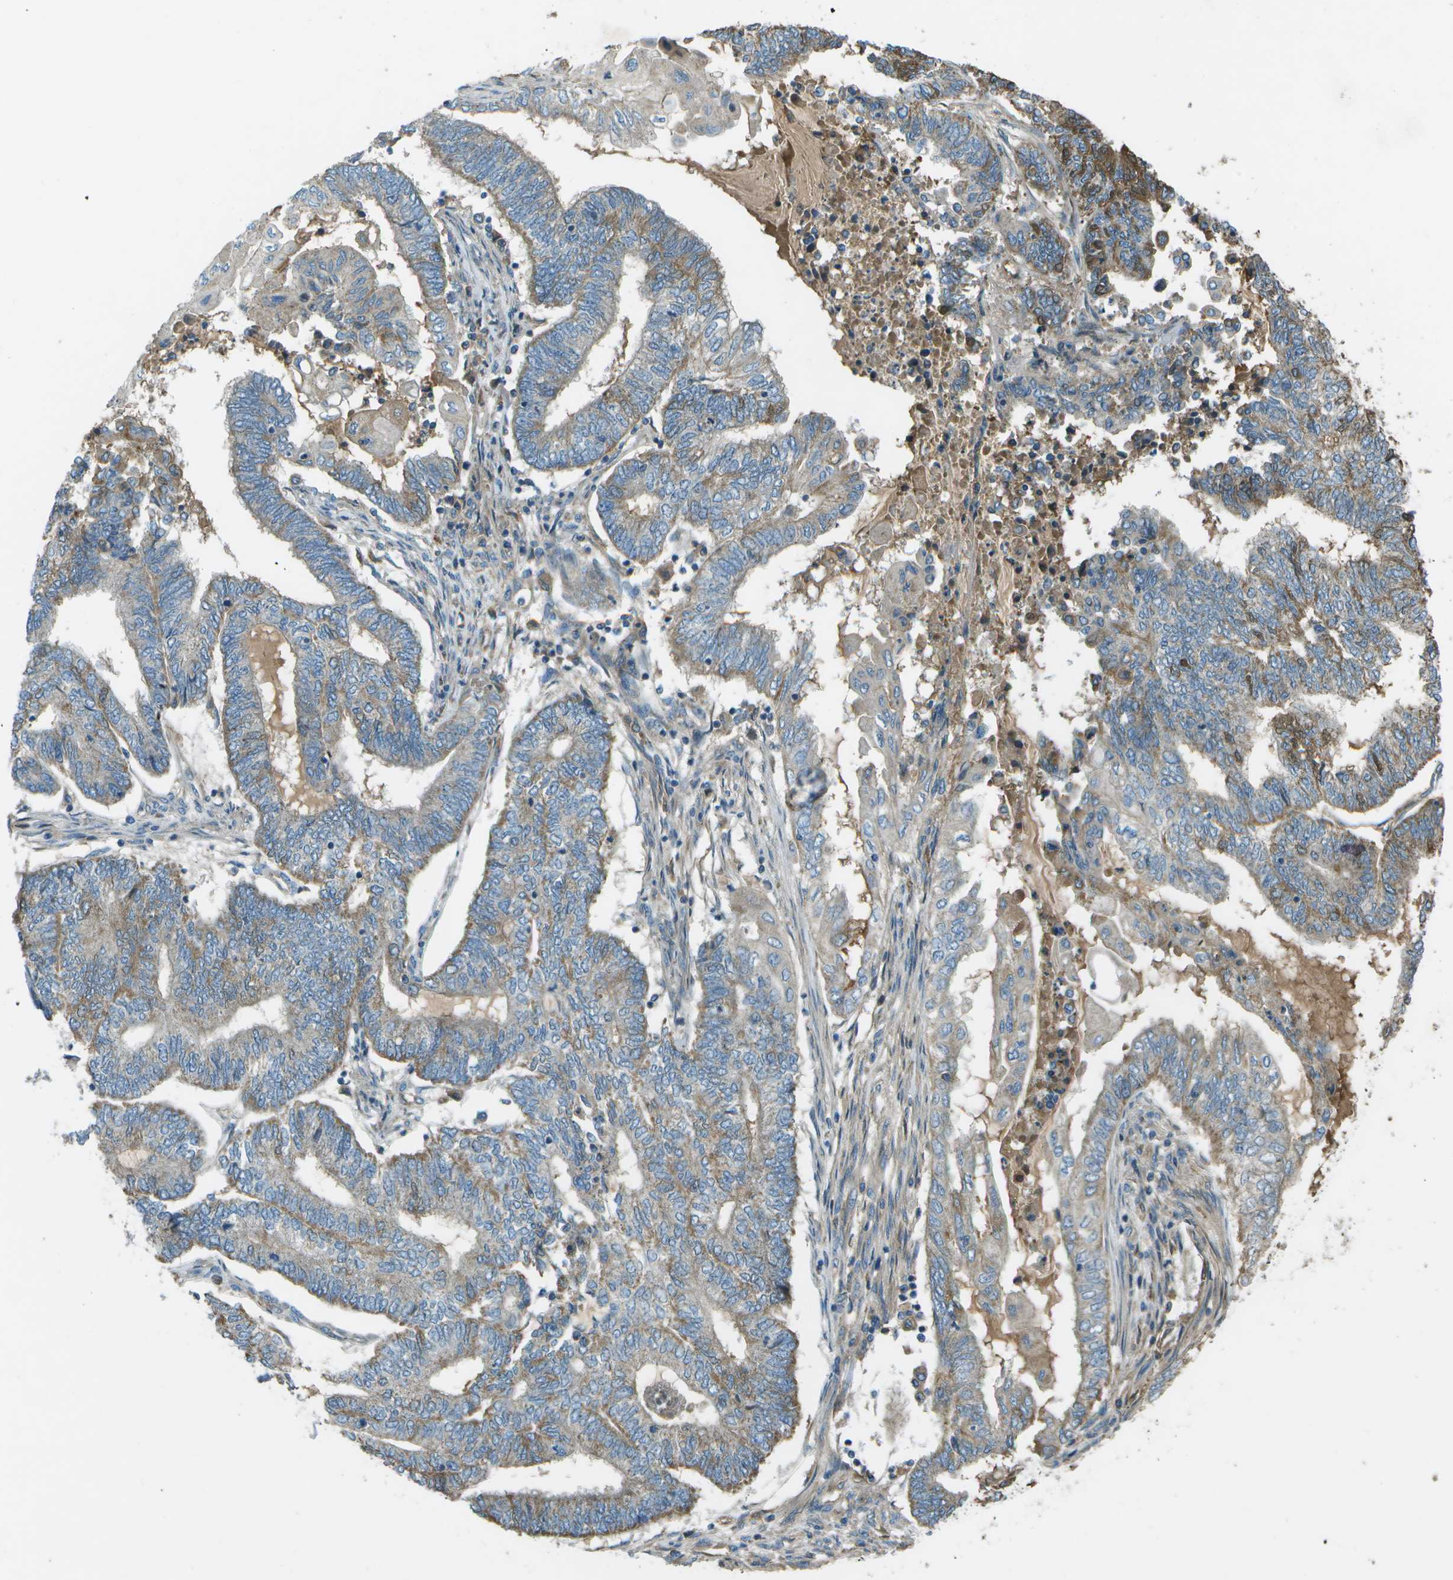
{"staining": {"intensity": "moderate", "quantity": "25%-75%", "location": "cytoplasmic/membranous"}, "tissue": "endometrial cancer", "cell_type": "Tumor cells", "image_type": "cancer", "snomed": [{"axis": "morphology", "description": "Adenocarcinoma, NOS"}, {"axis": "topography", "description": "Uterus"}, {"axis": "topography", "description": "Endometrium"}], "caption": "Endometrial cancer tissue exhibits moderate cytoplasmic/membranous expression in about 25%-75% of tumor cells", "gene": "PXYLP1", "patient": {"sex": "female", "age": 70}}